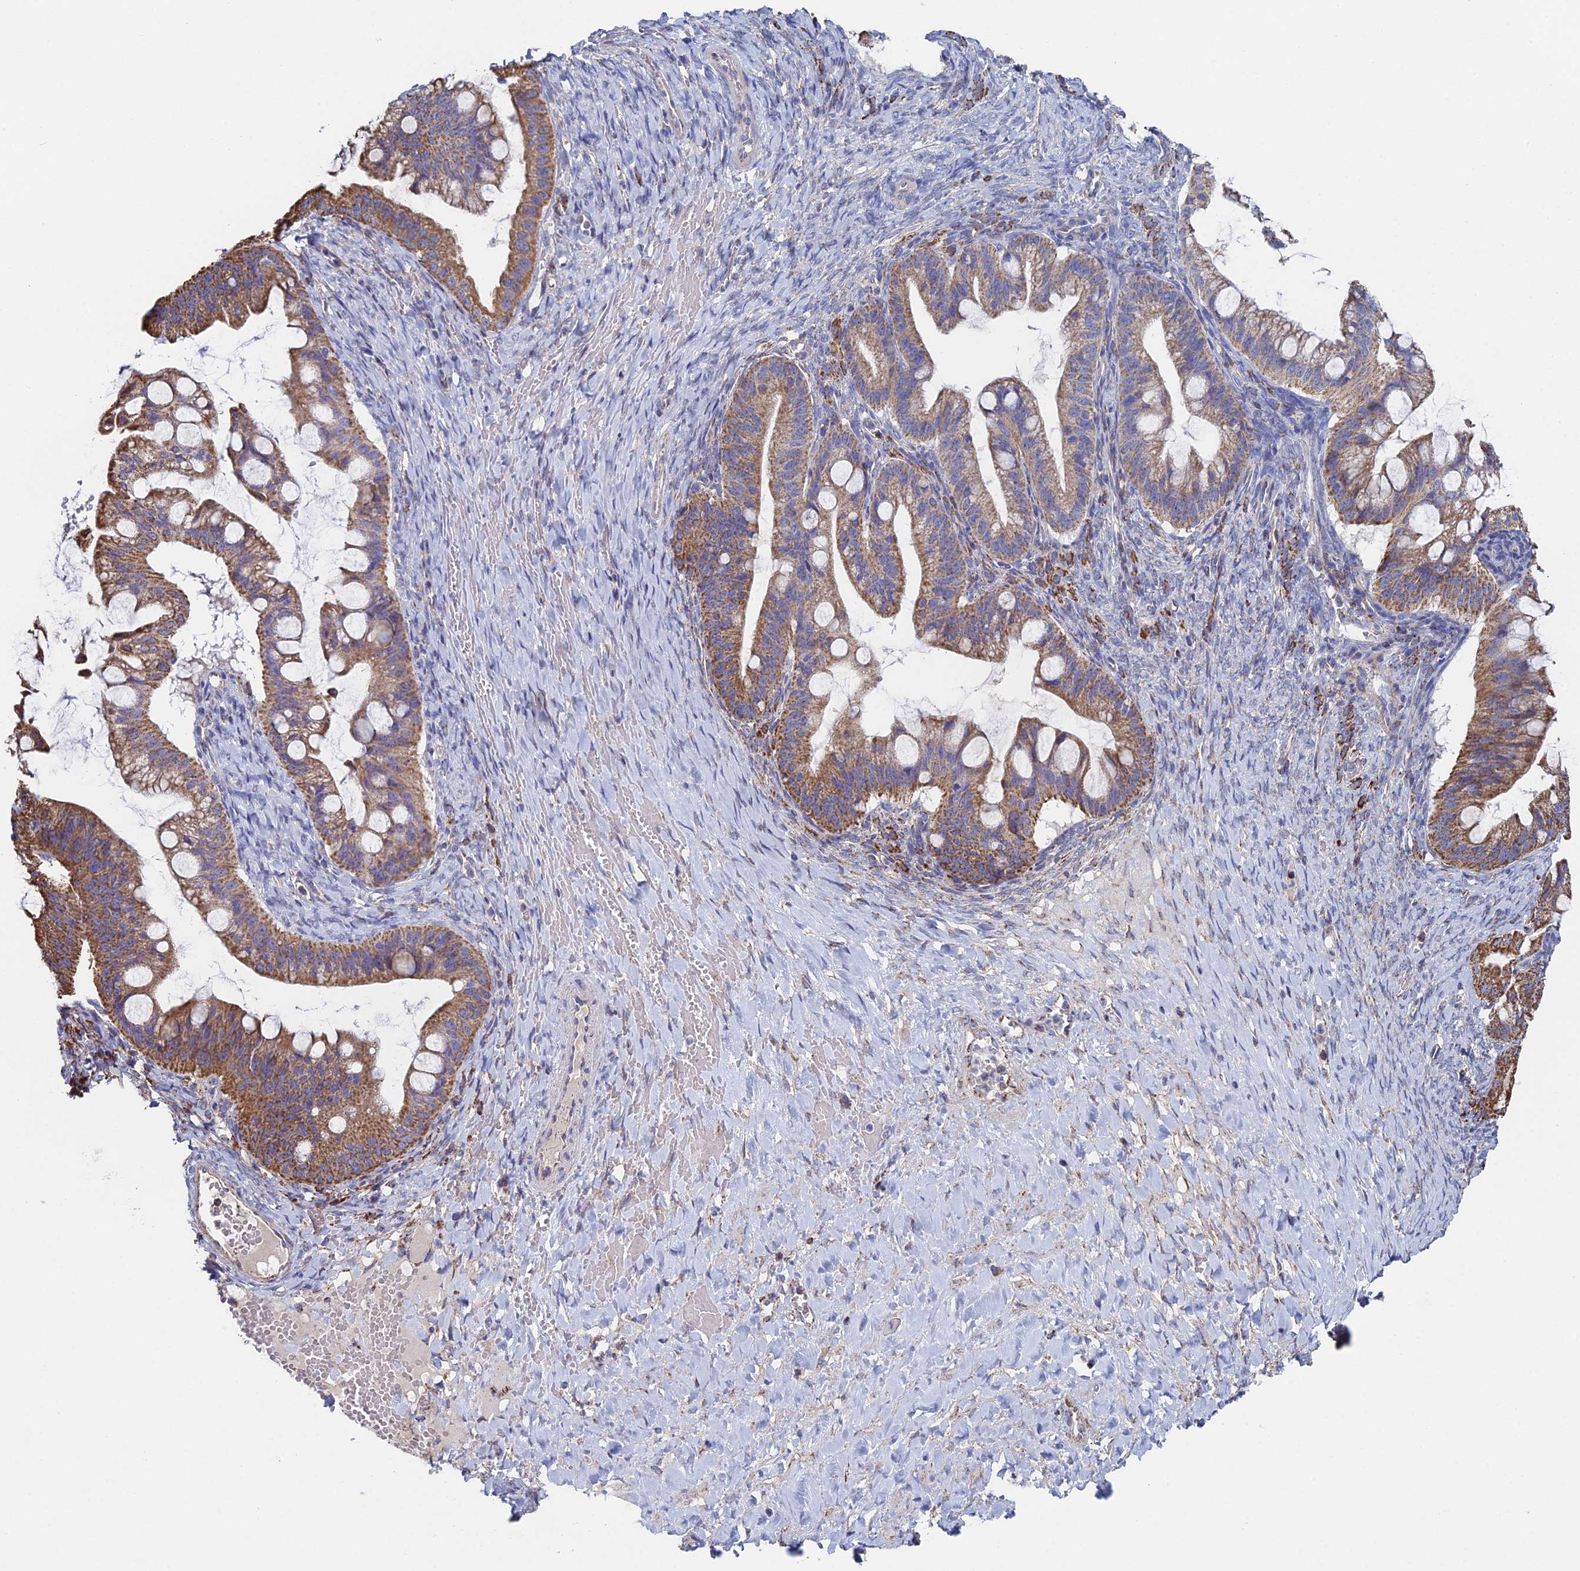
{"staining": {"intensity": "moderate", "quantity": ">75%", "location": "cytoplasmic/membranous"}, "tissue": "ovarian cancer", "cell_type": "Tumor cells", "image_type": "cancer", "snomed": [{"axis": "morphology", "description": "Cystadenocarcinoma, mucinous, NOS"}, {"axis": "topography", "description": "Ovary"}], "caption": "Protein staining of ovarian cancer (mucinous cystadenocarcinoma) tissue demonstrates moderate cytoplasmic/membranous positivity in approximately >75% of tumor cells.", "gene": "SPOCK2", "patient": {"sex": "female", "age": 73}}